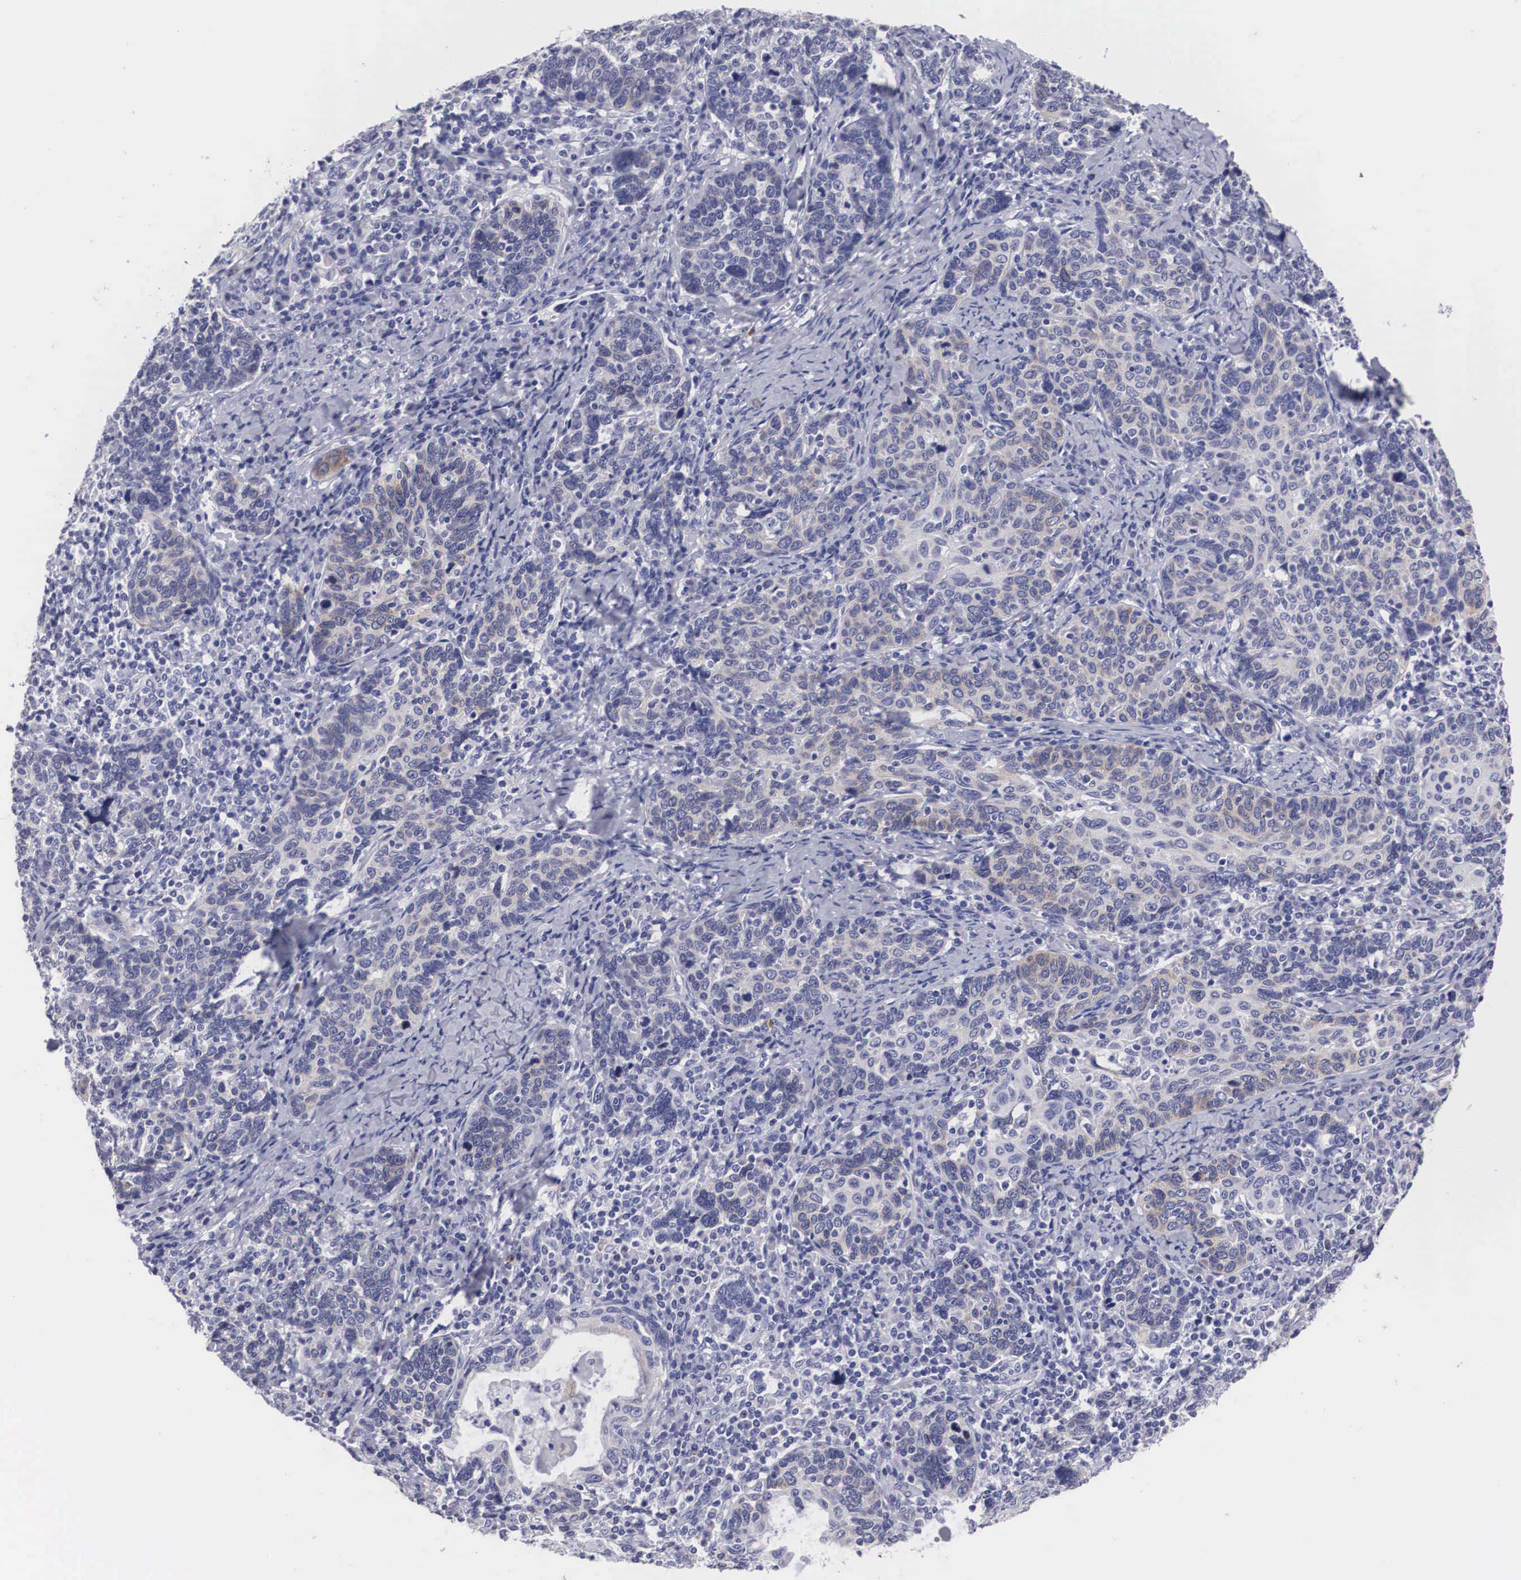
{"staining": {"intensity": "negative", "quantity": "none", "location": "none"}, "tissue": "cervical cancer", "cell_type": "Tumor cells", "image_type": "cancer", "snomed": [{"axis": "morphology", "description": "Squamous cell carcinoma, NOS"}, {"axis": "topography", "description": "Cervix"}], "caption": "Squamous cell carcinoma (cervical) was stained to show a protein in brown. There is no significant positivity in tumor cells.", "gene": "ARMCX3", "patient": {"sex": "female", "age": 41}}